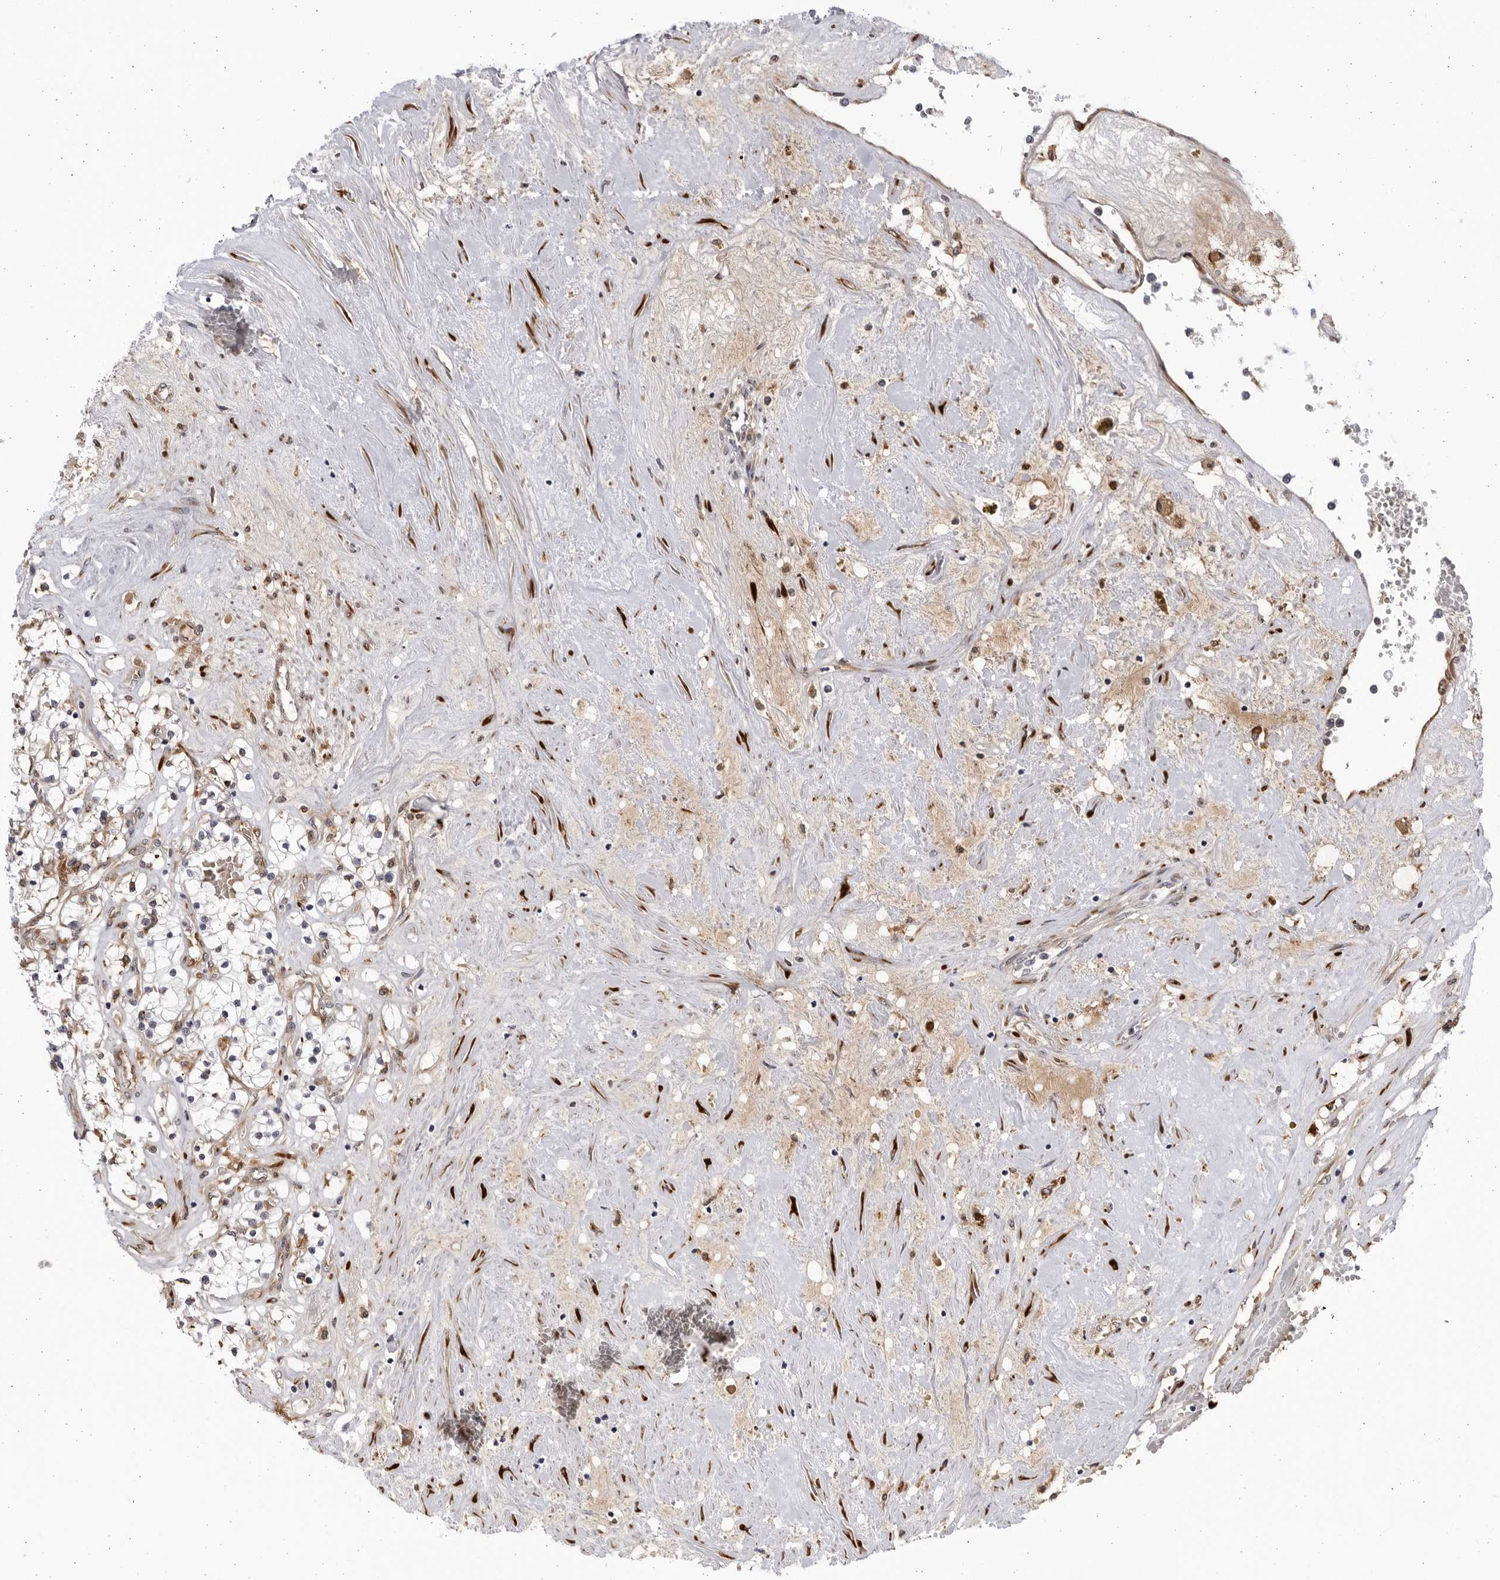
{"staining": {"intensity": "negative", "quantity": "none", "location": "none"}, "tissue": "renal cancer", "cell_type": "Tumor cells", "image_type": "cancer", "snomed": [{"axis": "morphology", "description": "Normal tissue, NOS"}, {"axis": "morphology", "description": "Adenocarcinoma, NOS"}, {"axis": "topography", "description": "Kidney"}], "caption": "High power microscopy photomicrograph of an IHC histopathology image of renal adenocarcinoma, revealing no significant staining in tumor cells.", "gene": "BMP2K", "patient": {"sex": "male", "age": 68}}